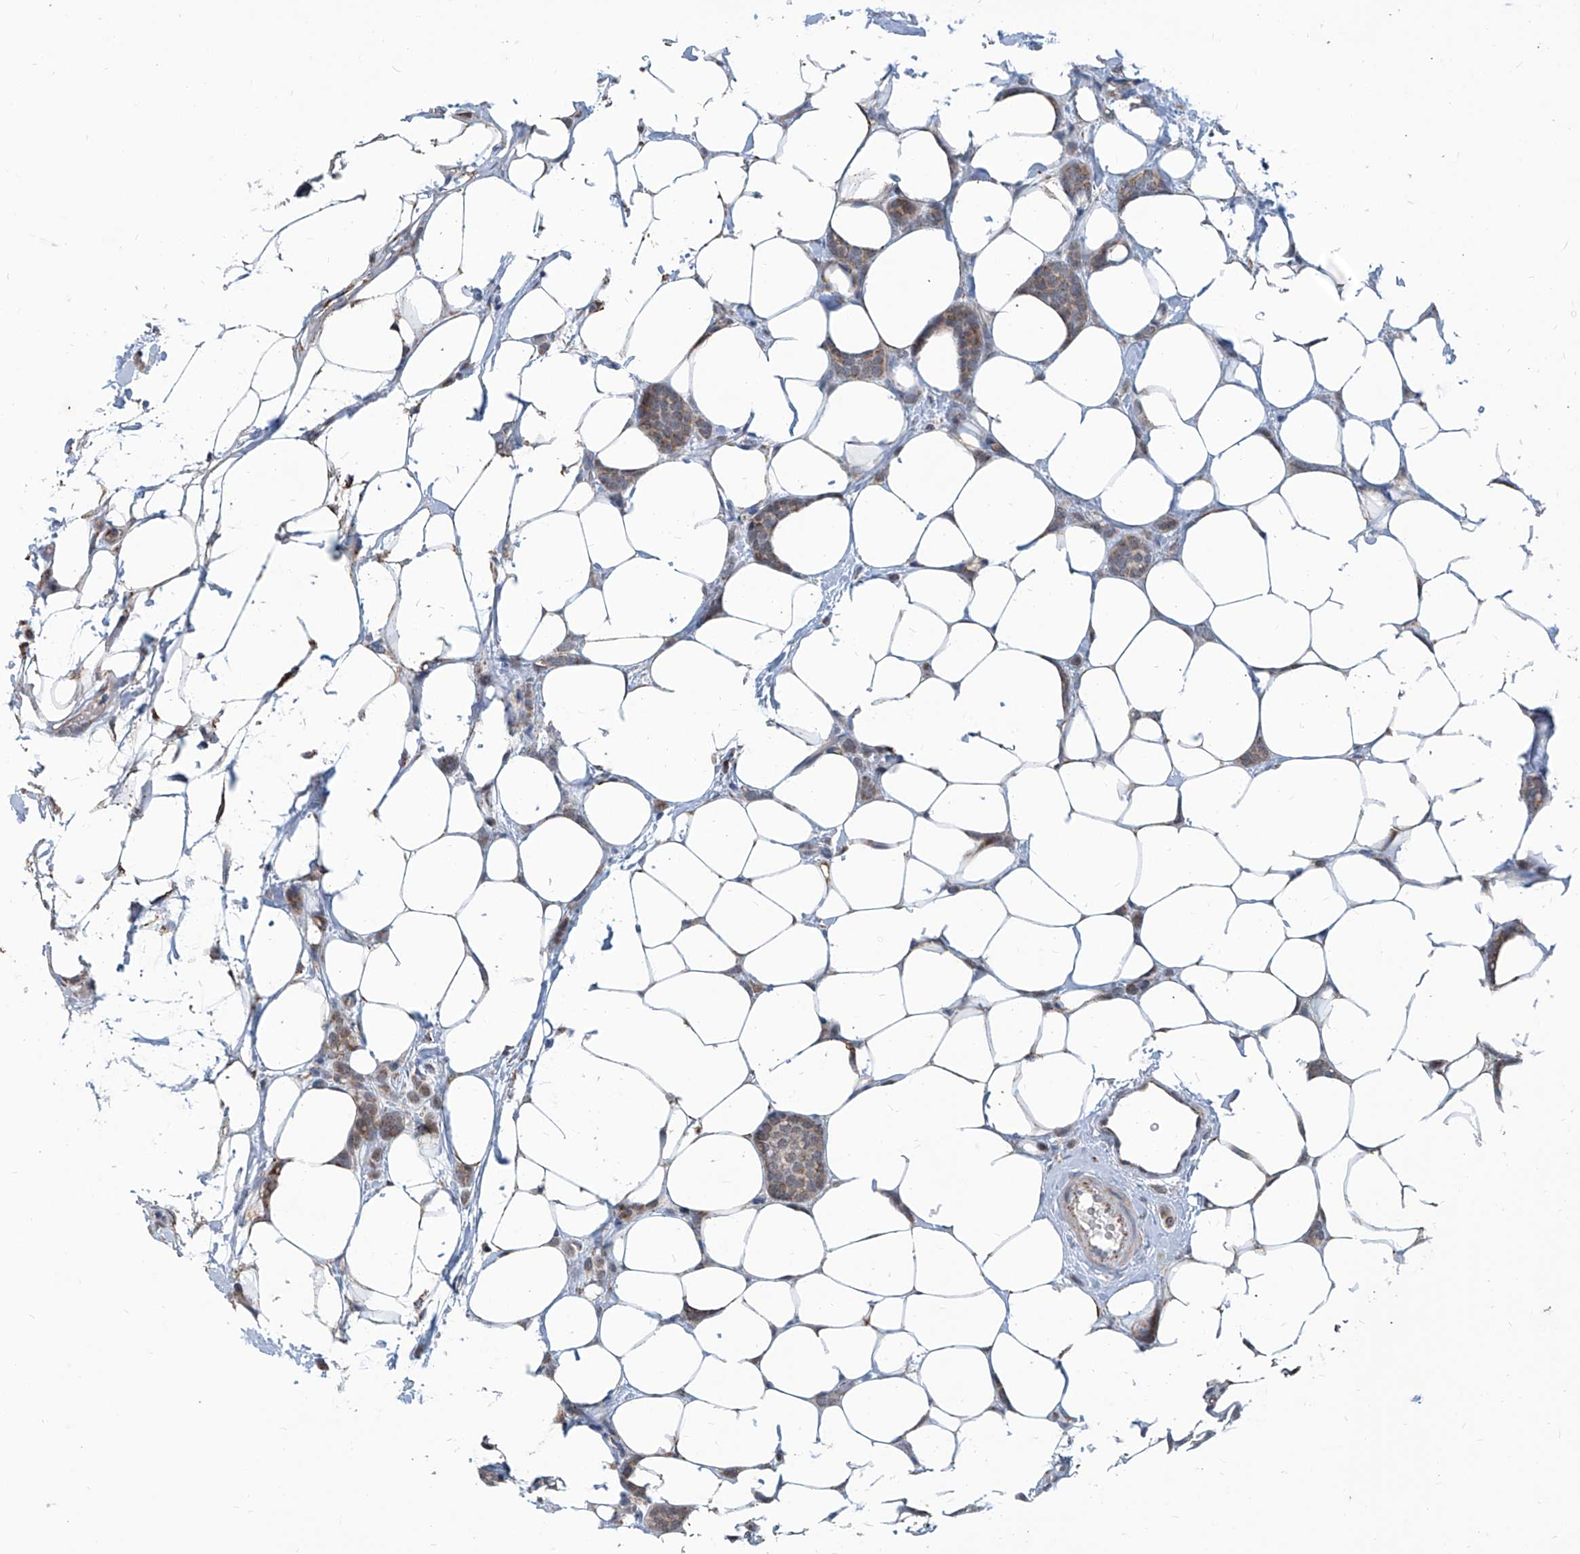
{"staining": {"intensity": "weak", "quantity": ">75%", "location": "cytoplasmic/membranous"}, "tissue": "breast cancer", "cell_type": "Tumor cells", "image_type": "cancer", "snomed": [{"axis": "morphology", "description": "Lobular carcinoma"}, {"axis": "topography", "description": "Breast"}], "caption": "The micrograph demonstrates immunohistochemical staining of breast cancer. There is weak cytoplasmic/membranous positivity is seen in about >75% of tumor cells. The staining was performed using DAB (3,3'-diaminobenzidine) to visualize the protein expression in brown, while the nuclei were stained in blue with hematoxylin (Magnification: 20x).", "gene": "USP48", "patient": {"sex": "female", "age": 50}}